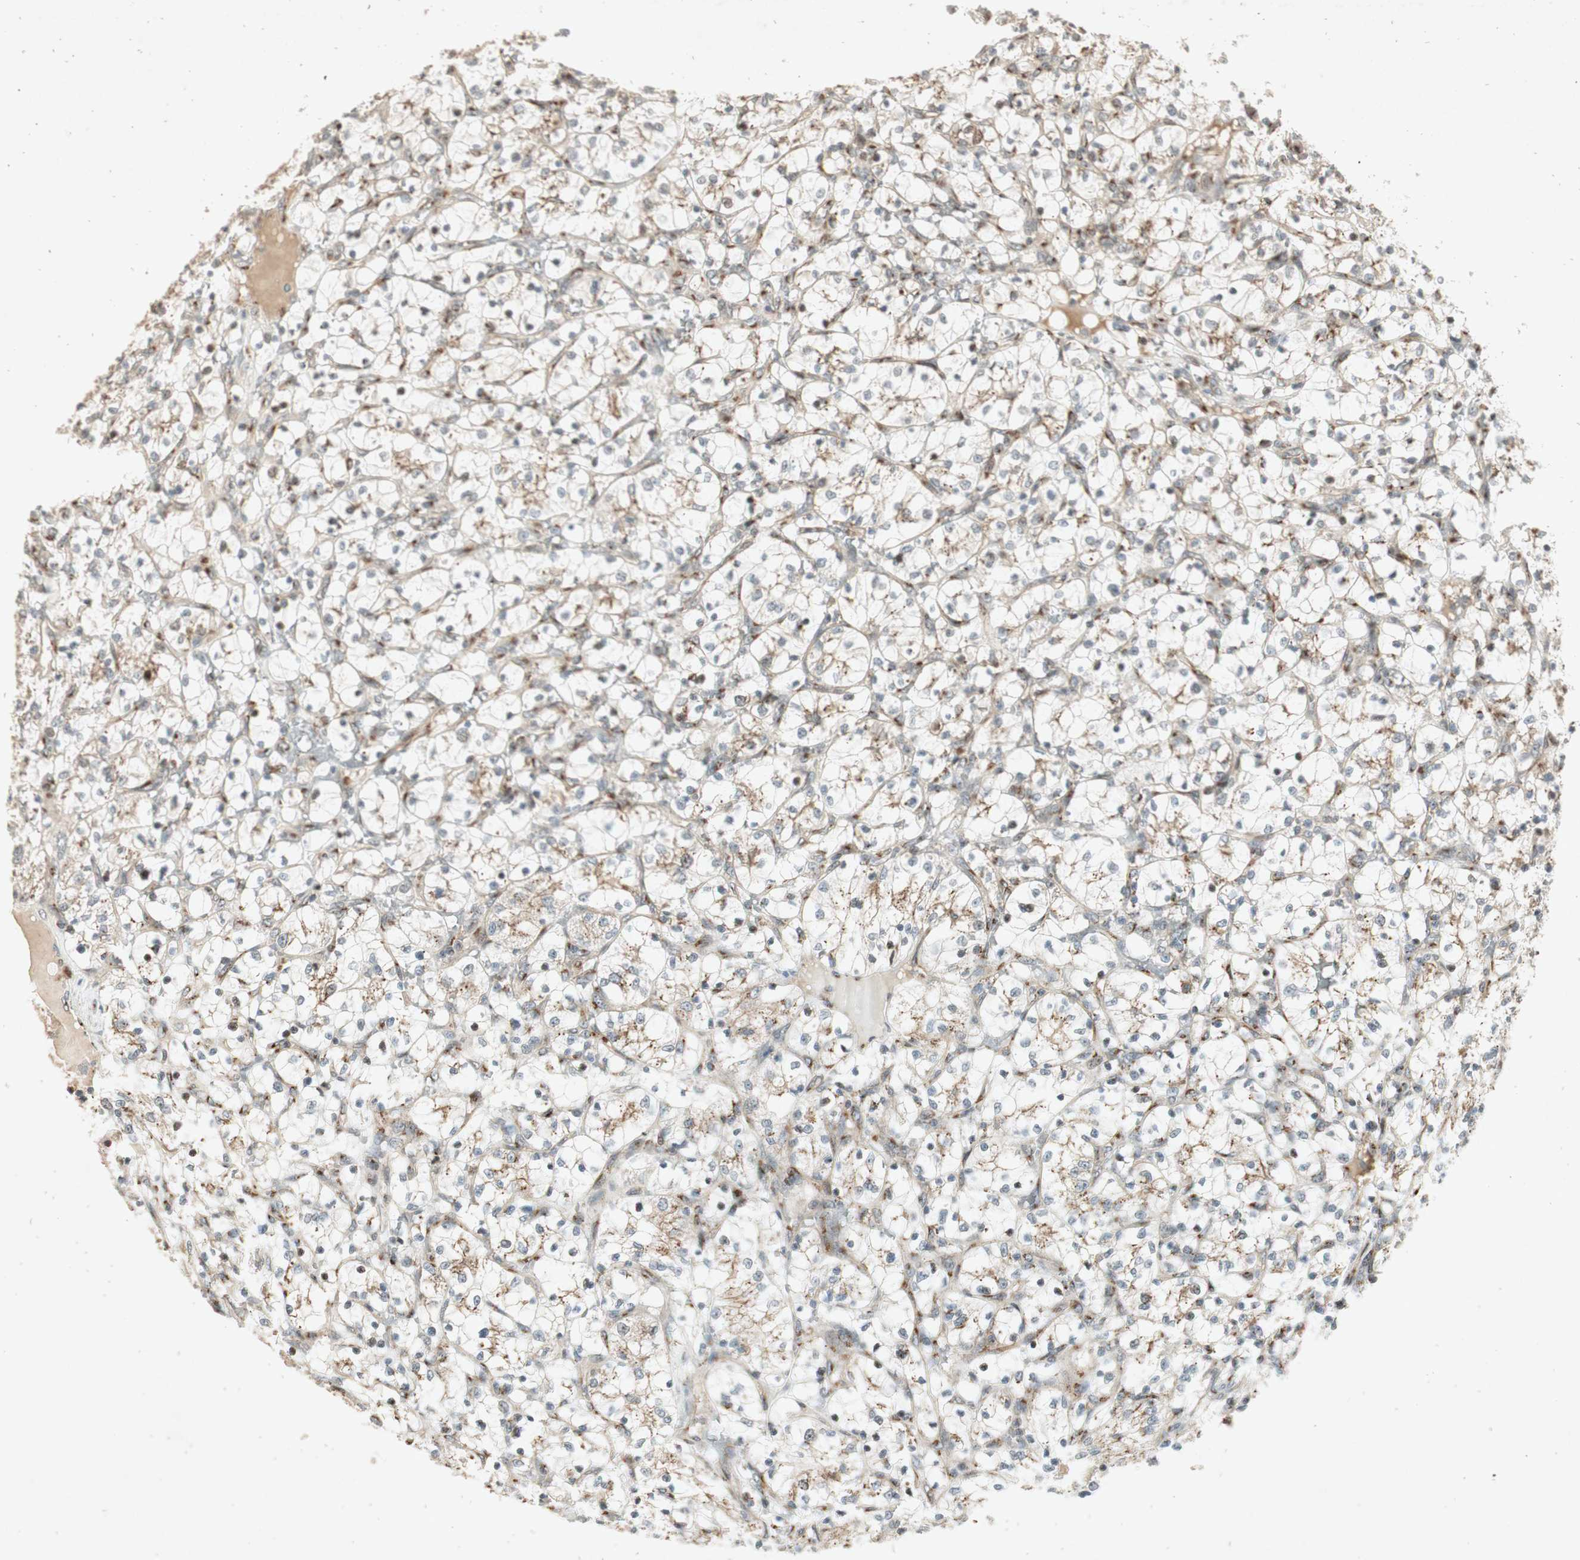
{"staining": {"intensity": "weak", "quantity": ">75%", "location": "cytoplasmic/membranous"}, "tissue": "renal cancer", "cell_type": "Tumor cells", "image_type": "cancer", "snomed": [{"axis": "morphology", "description": "Adenocarcinoma, NOS"}, {"axis": "topography", "description": "Kidney"}], "caption": "Protein expression analysis of human renal adenocarcinoma reveals weak cytoplasmic/membranous expression in about >75% of tumor cells.", "gene": "NEO1", "patient": {"sex": "female", "age": 69}}